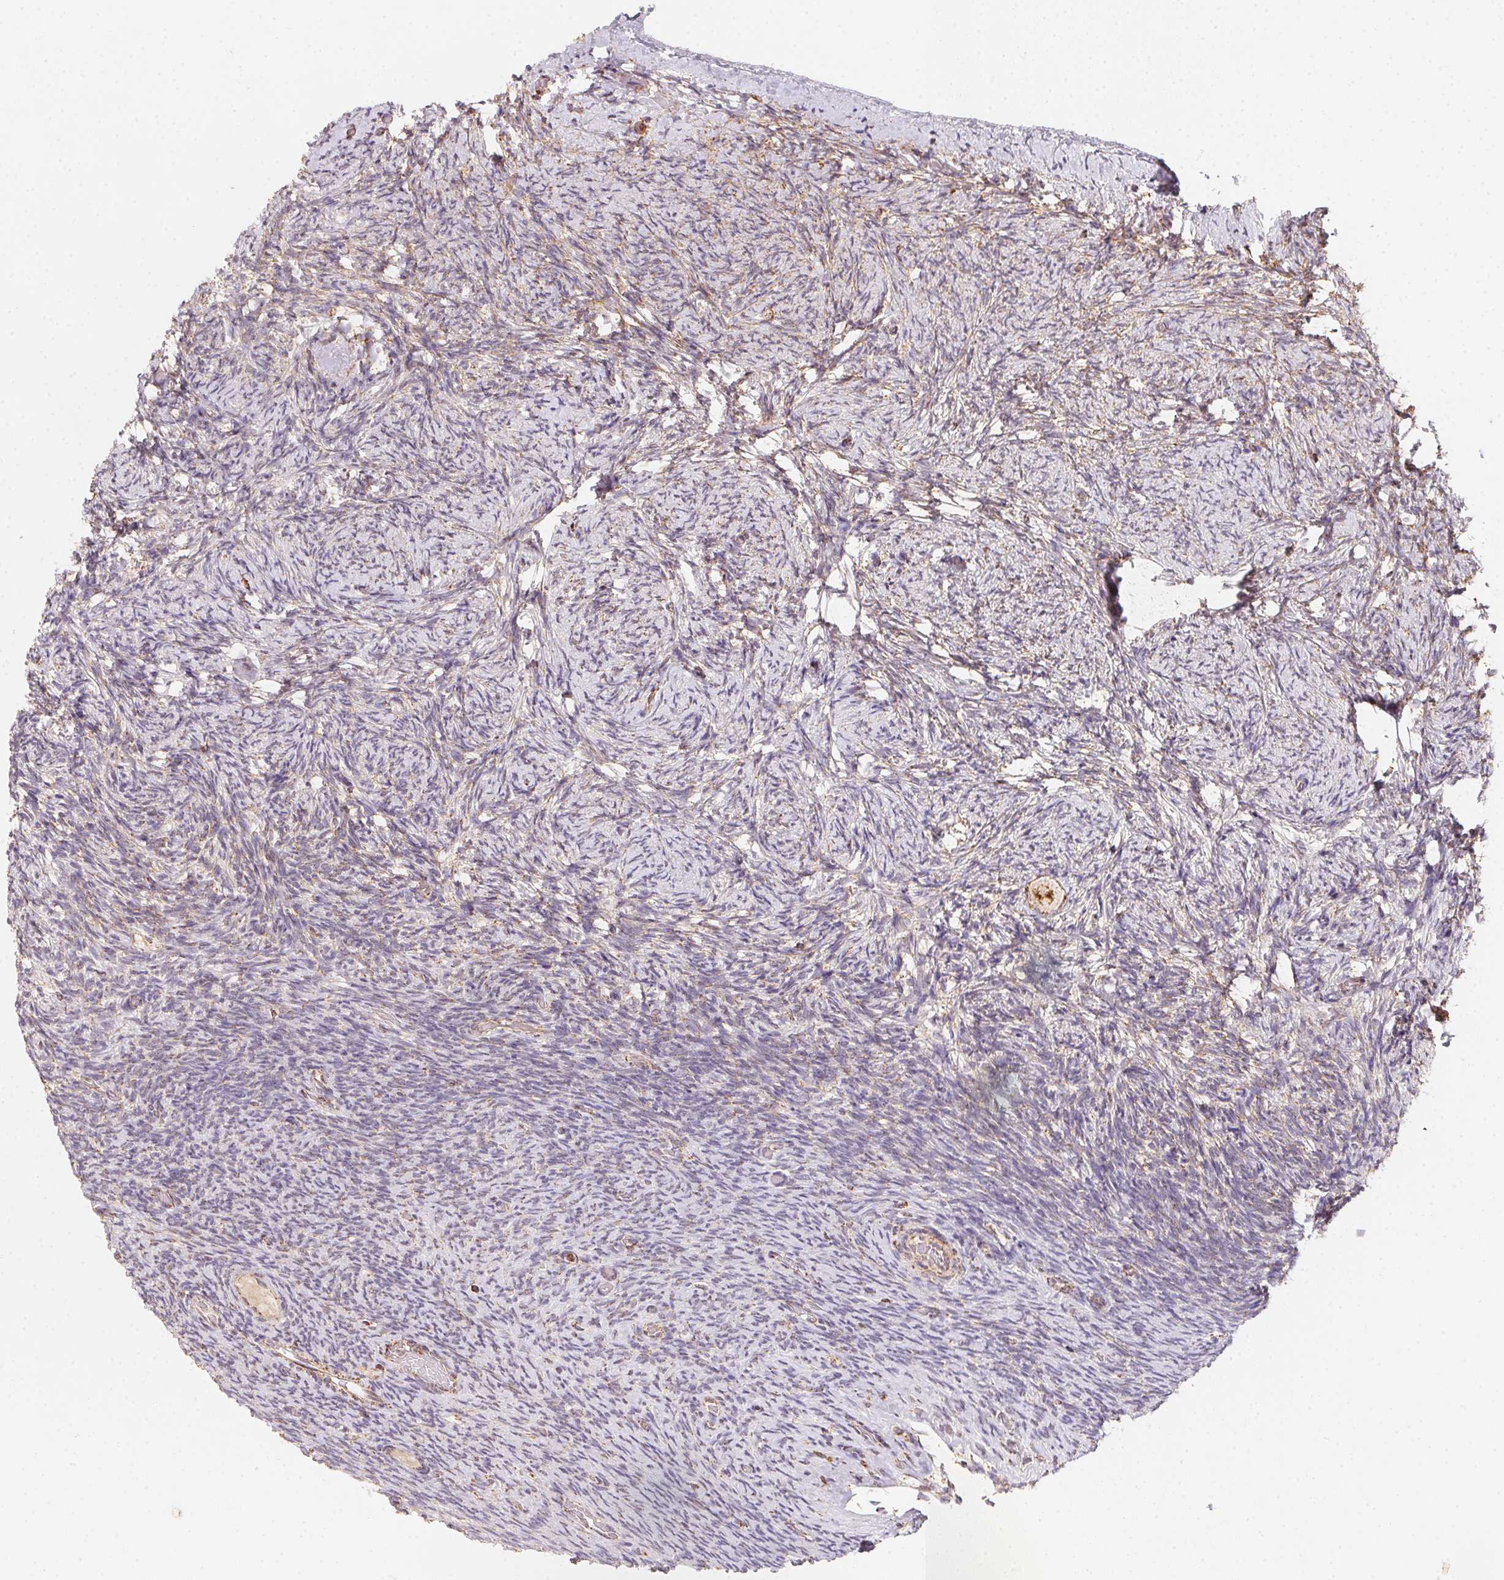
{"staining": {"intensity": "strong", "quantity": ">75%", "location": "cytoplasmic/membranous"}, "tissue": "ovary", "cell_type": "Follicle cells", "image_type": "normal", "snomed": [{"axis": "morphology", "description": "Normal tissue, NOS"}, {"axis": "topography", "description": "Ovary"}], "caption": "An image of human ovary stained for a protein reveals strong cytoplasmic/membranous brown staining in follicle cells. The protein is shown in brown color, while the nuclei are stained blue.", "gene": "NDUFS6", "patient": {"sex": "female", "age": 34}}